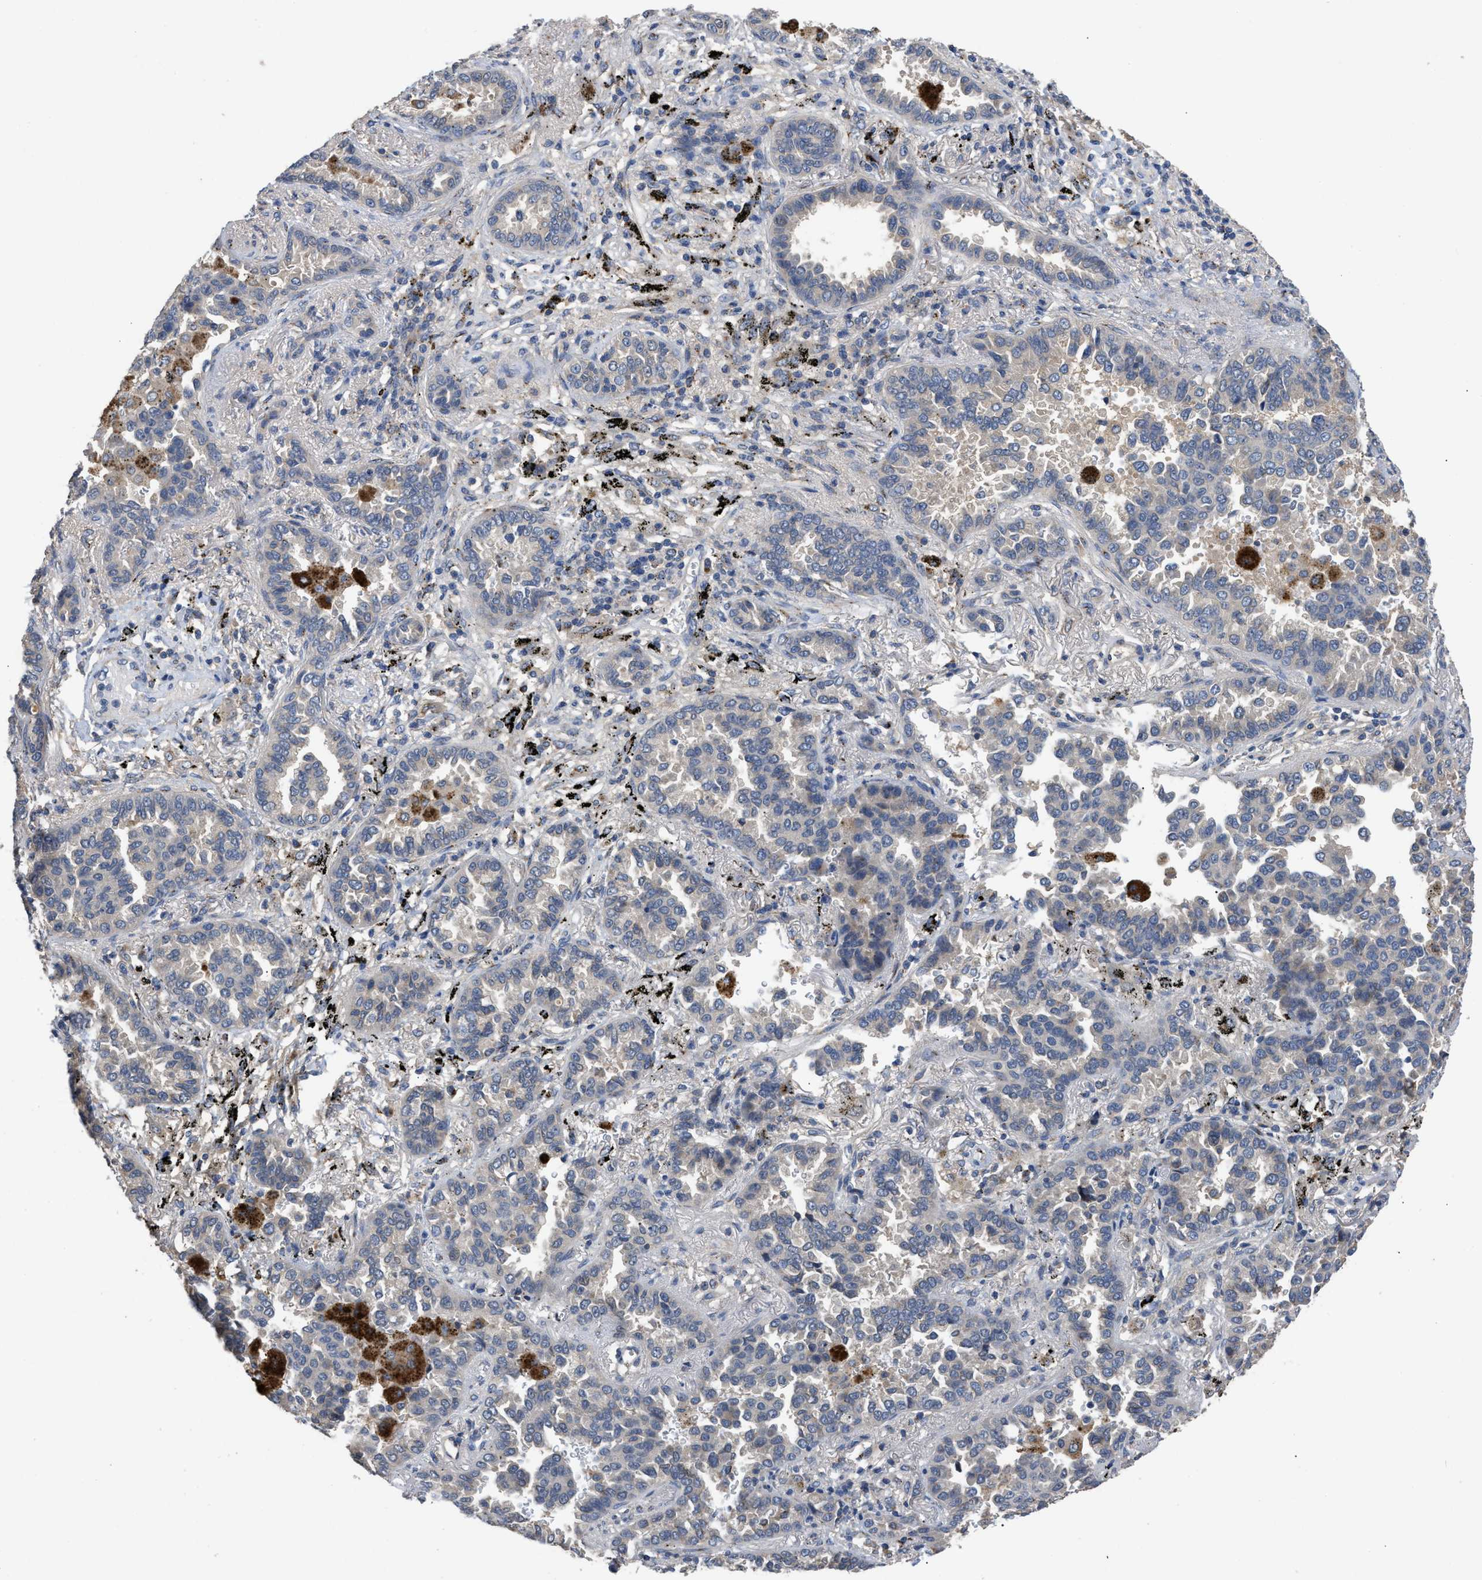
{"staining": {"intensity": "negative", "quantity": "none", "location": "none"}, "tissue": "lung cancer", "cell_type": "Tumor cells", "image_type": "cancer", "snomed": [{"axis": "morphology", "description": "Normal tissue, NOS"}, {"axis": "morphology", "description": "Adenocarcinoma, NOS"}, {"axis": "topography", "description": "Lung"}], "caption": "This is an immunohistochemistry (IHC) histopathology image of adenocarcinoma (lung). There is no staining in tumor cells.", "gene": "SIK2", "patient": {"sex": "male", "age": 59}}